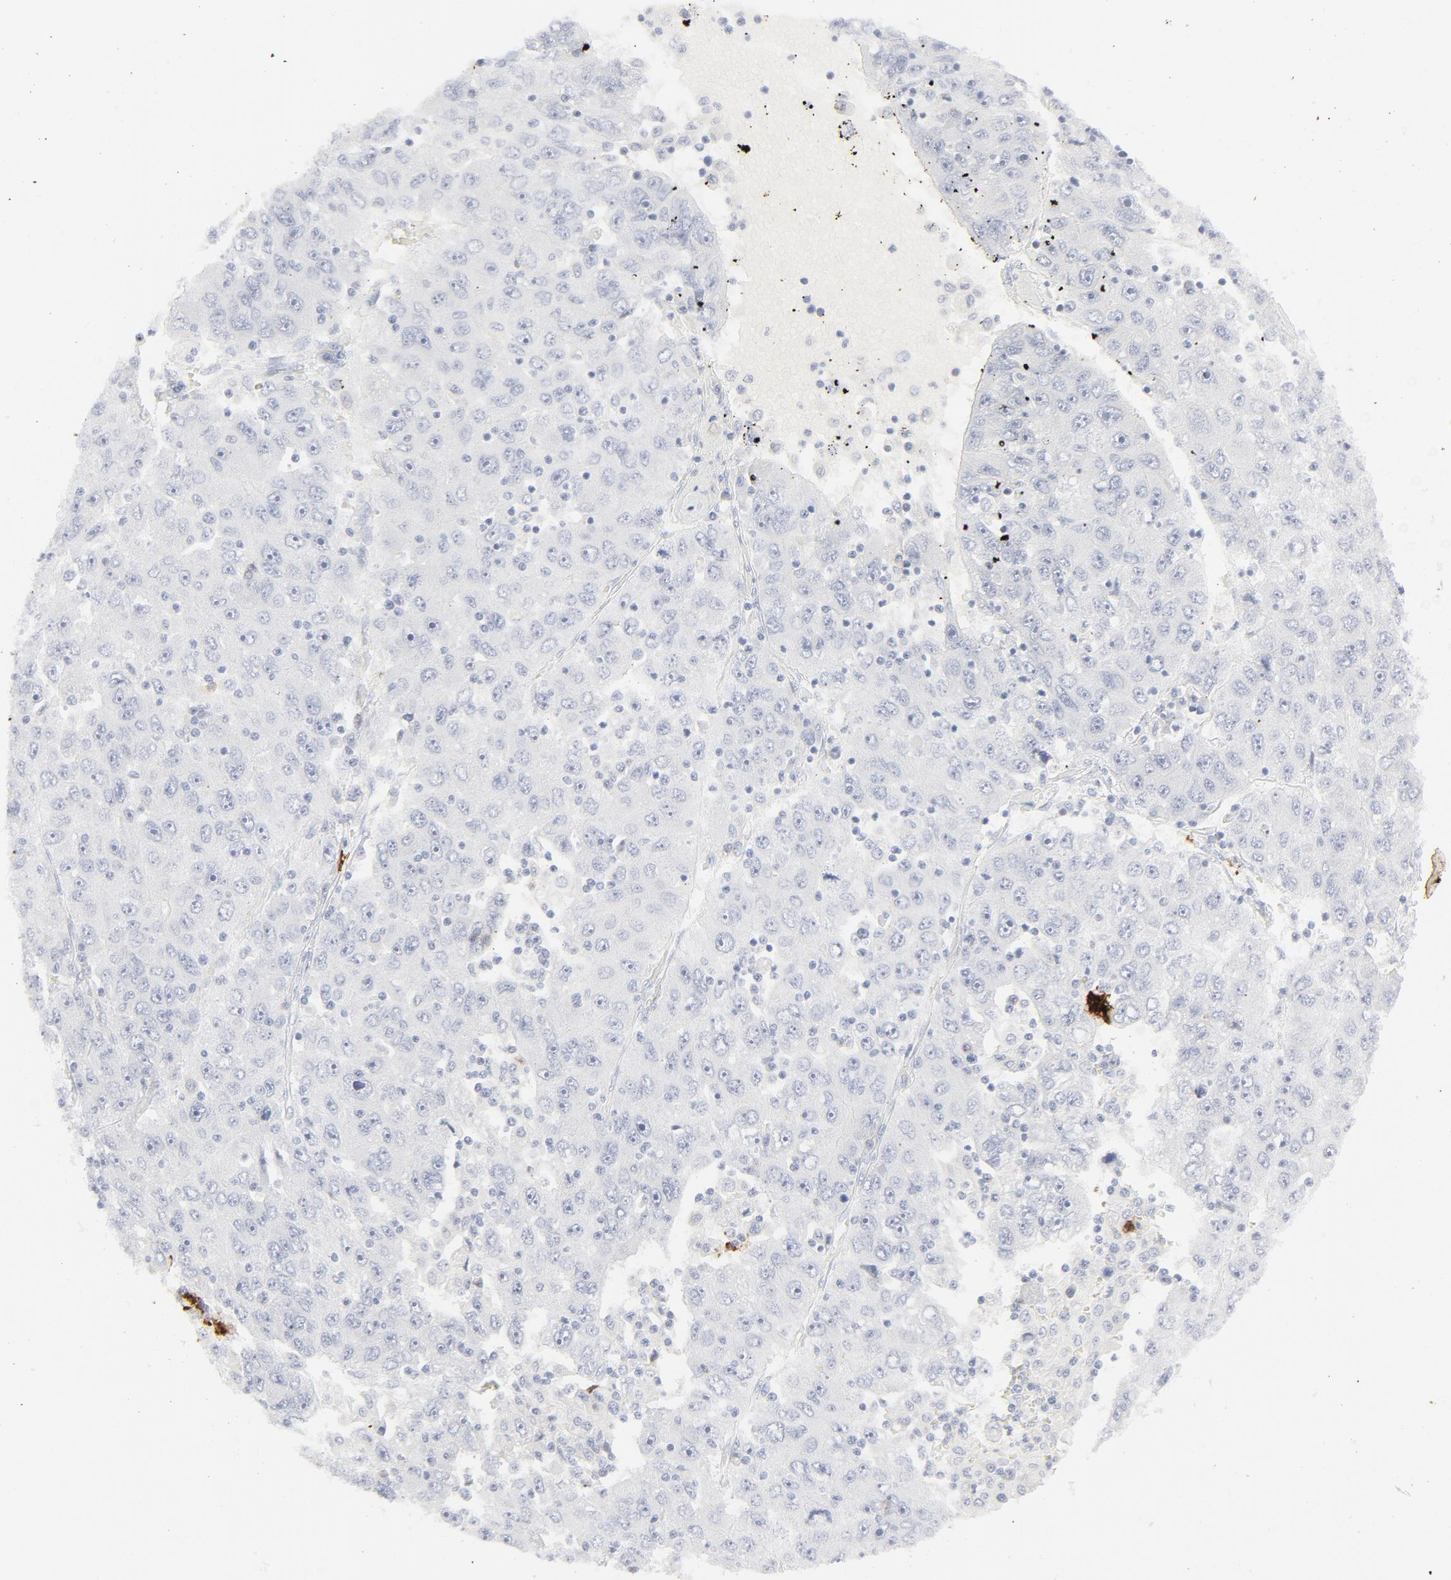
{"staining": {"intensity": "negative", "quantity": "none", "location": "none"}, "tissue": "liver cancer", "cell_type": "Tumor cells", "image_type": "cancer", "snomed": [{"axis": "morphology", "description": "Carcinoma, Hepatocellular, NOS"}, {"axis": "topography", "description": "Liver"}], "caption": "Immunohistochemistry (IHC) of liver hepatocellular carcinoma displays no expression in tumor cells.", "gene": "CCR7", "patient": {"sex": "male", "age": 49}}